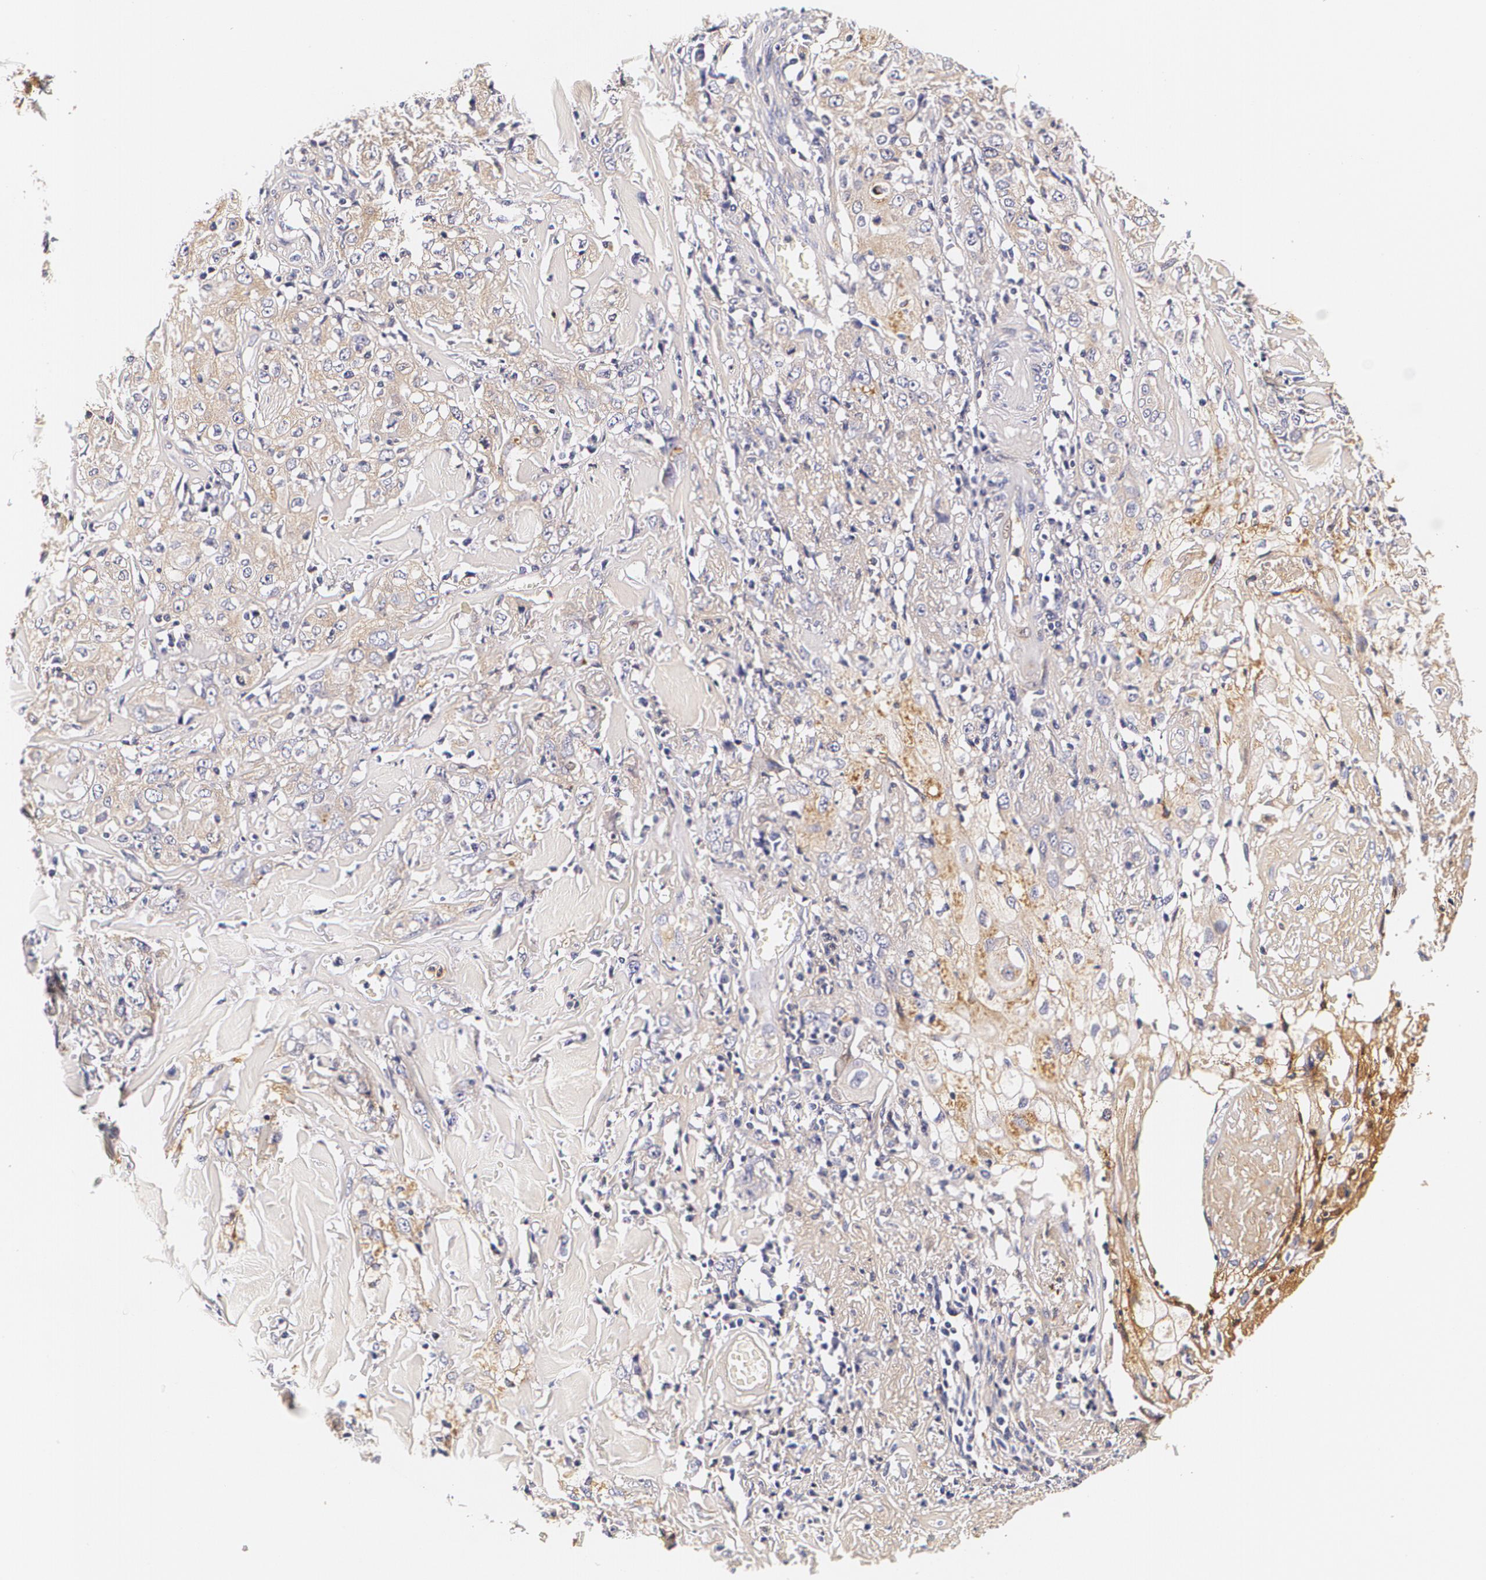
{"staining": {"intensity": "negative", "quantity": "none", "location": "none"}, "tissue": "skin cancer", "cell_type": "Tumor cells", "image_type": "cancer", "snomed": [{"axis": "morphology", "description": "Squamous cell carcinoma, NOS"}, {"axis": "topography", "description": "Skin"}], "caption": "Human squamous cell carcinoma (skin) stained for a protein using immunohistochemistry shows no positivity in tumor cells.", "gene": "TTR", "patient": {"sex": "male", "age": 65}}